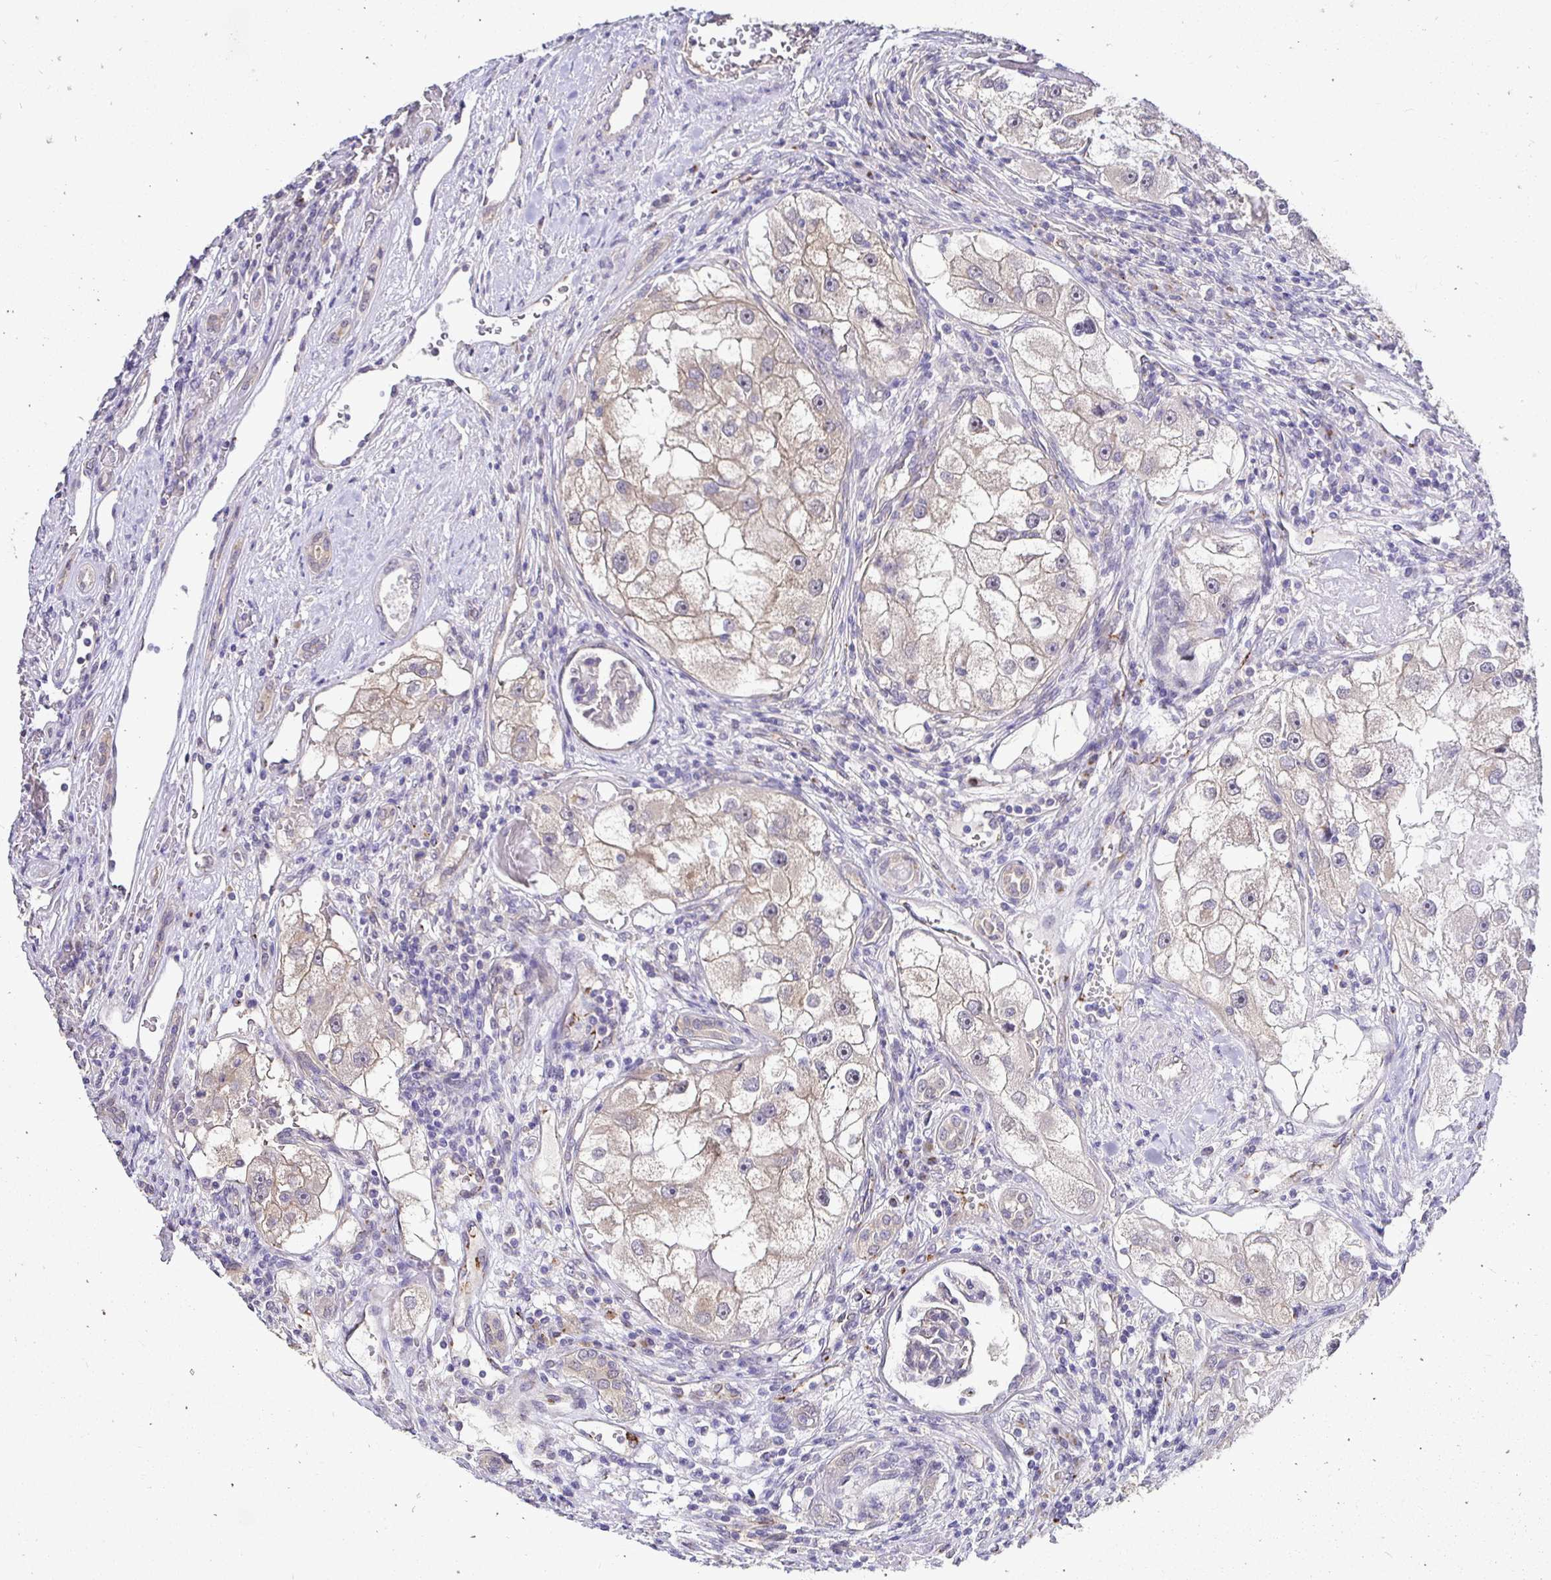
{"staining": {"intensity": "weak", "quantity": "25%-75%", "location": "cytoplasmic/membranous"}, "tissue": "renal cancer", "cell_type": "Tumor cells", "image_type": "cancer", "snomed": [{"axis": "morphology", "description": "Adenocarcinoma, NOS"}, {"axis": "topography", "description": "Kidney"}], "caption": "Human renal adenocarcinoma stained with a brown dye demonstrates weak cytoplasmic/membranous positive positivity in approximately 25%-75% of tumor cells.", "gene": "SLC9A1", "patient": {"sex": "male", "age": 63}}